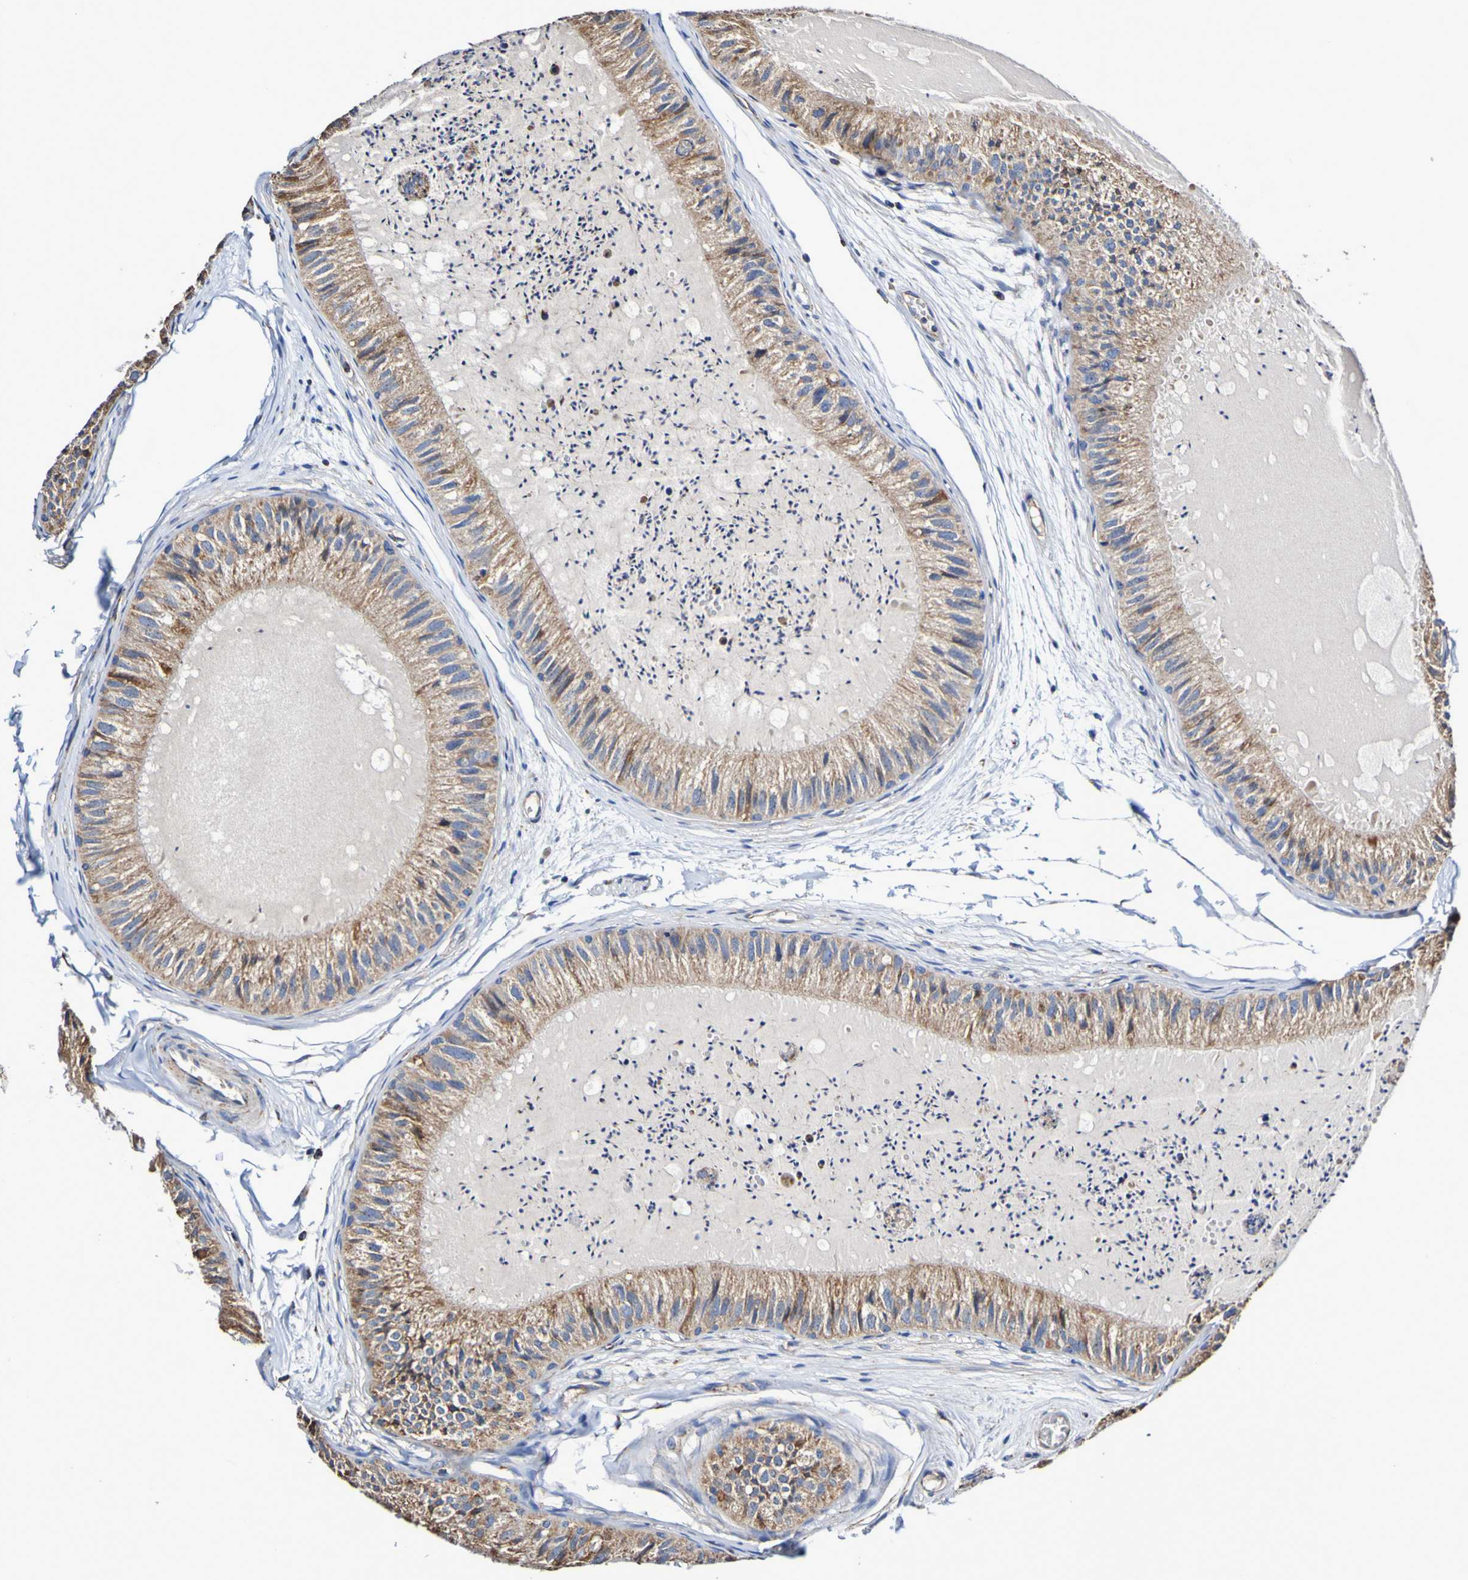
{"staining": {"intensity": "moderate", "quantity": ">75%", "location": "cytoplasmic/membranous"}, "tissue": "epididymis", "cell_type": "Glandular cells", "image_type": "normal", "snomed": [{"axis": "morphology", "description": "Normal tissue, NOS"}, {"axis": "topography", "description": "Epididymis"}], "caption": "Unremarkable epididymis exhibits moderate cytoplasmic/membranous positivity in approximately >75% of glandular cells (DAB IHC, brown staining for protein, blue staining for nuclei)..", "gene": "IL18R1", "patient": {"sex": "male", "age": 31}}